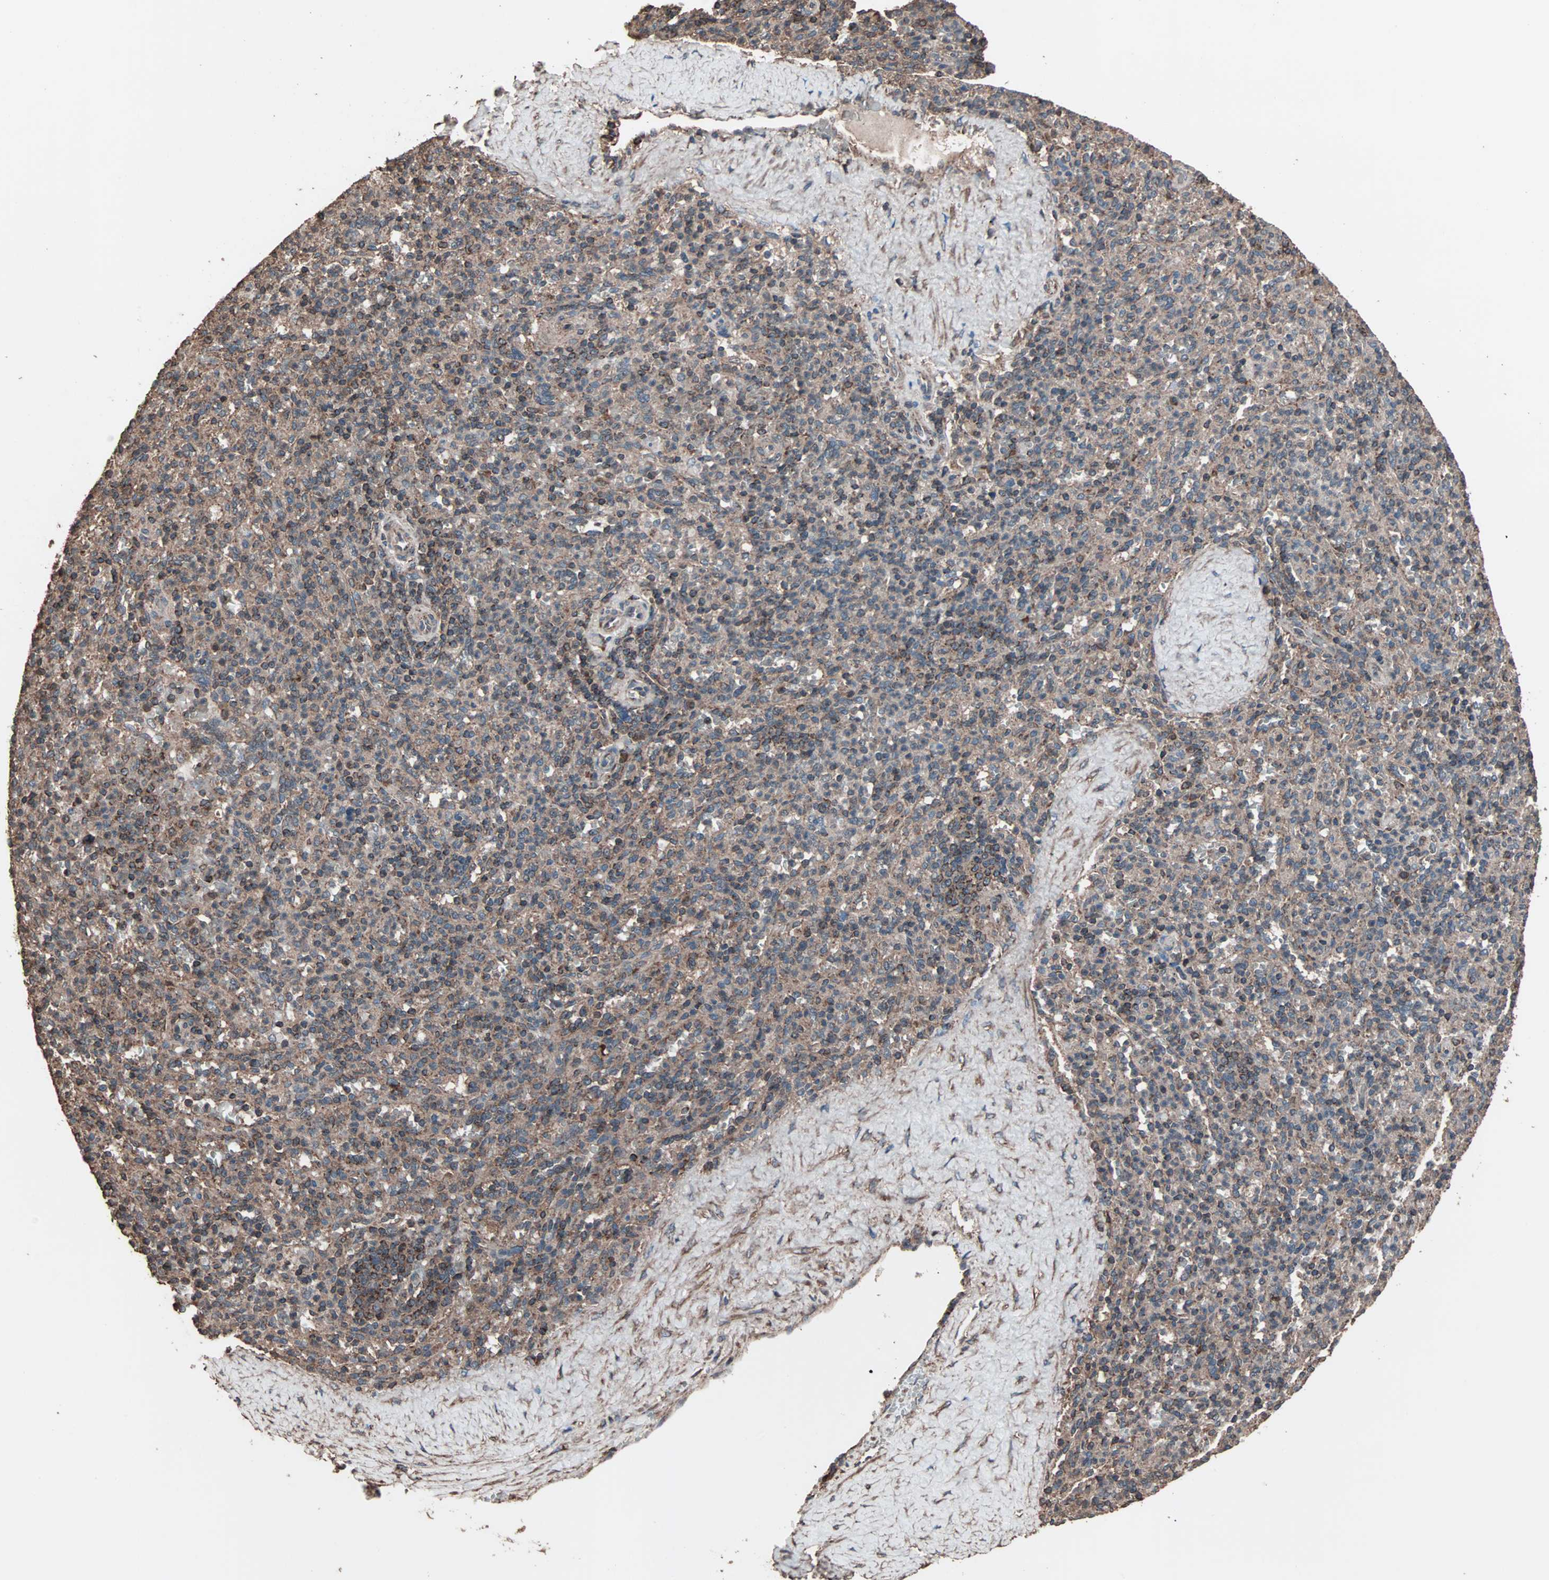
{"staining": {"intensity": "moderate", "quantity": "25%-75%", "location": "cytoplasmic/membranous"}, "tissue": "spleen", "cell_type": "Cells in red pulp", "image_type": "normal", "snomed": [{"axis": "morphology", "description": "Normal tissue, NOS"}, {"axis": "topography", "description": "Spleen"}], "caption": "The photomicrograph reveals a brown stain indicating the presence of a protein in the cytoplasmic/membranous of cells in red pulp in spleen. Nuclei are stained in blue.", "gene": "MRPL2", "patient": {"sex": "male", "age": 36}}